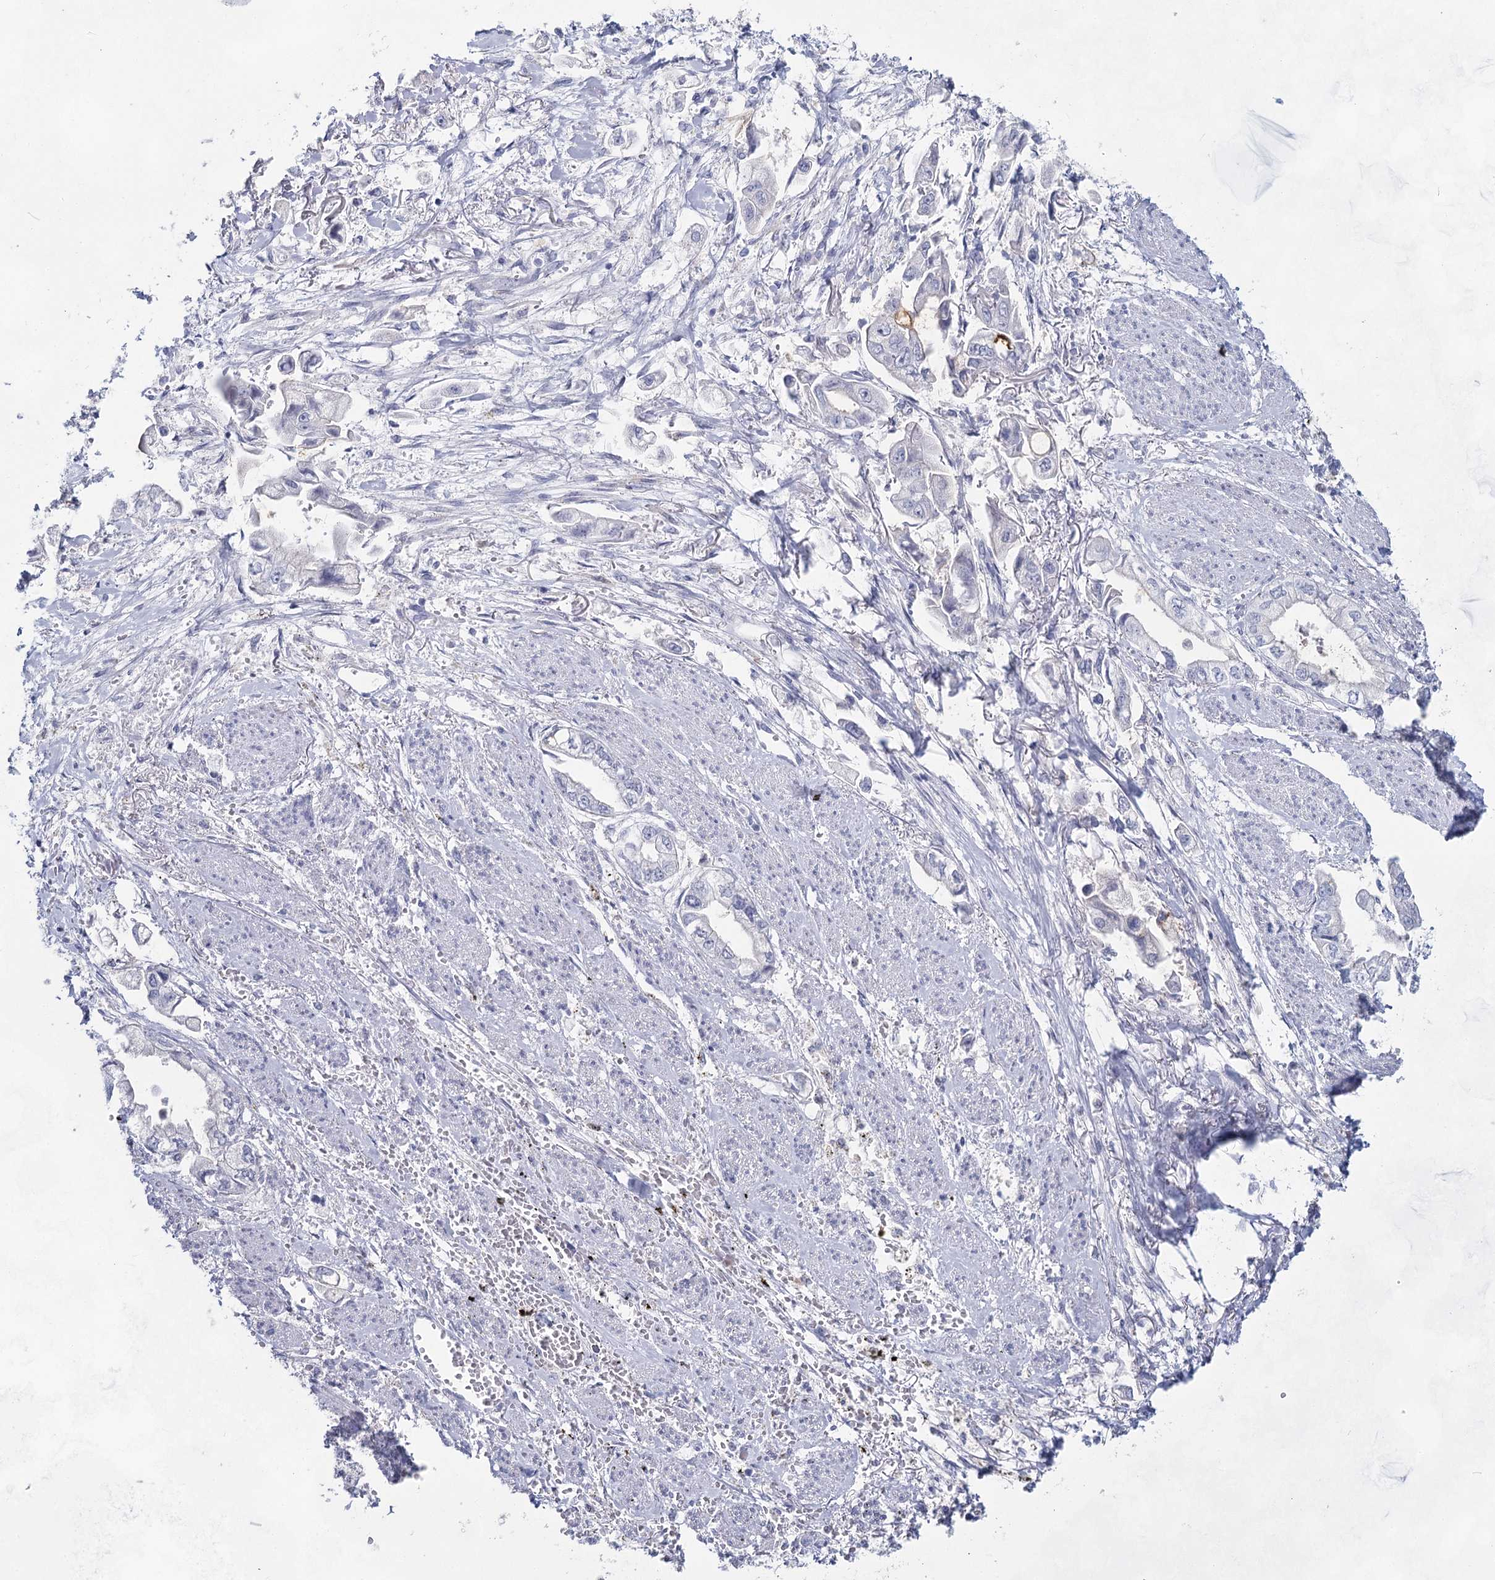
{"staining": {"intensity": "negative", "quantity": "none", "location": "none"}, "tissue": "stomach cancer", "cell_type": "Tumor cells", "image_type": "cancer", "snomed": [{"axis": "morphology", "description": "Adenocarcinoma, NOS"}, {"axis": "topography", "description": "Stomach"}], "caption": "Tumor cells show no significant protein positivity in stomach cancer.", "gene": "SLC17A2", "patient": {"sex": "male", "age": 62}}